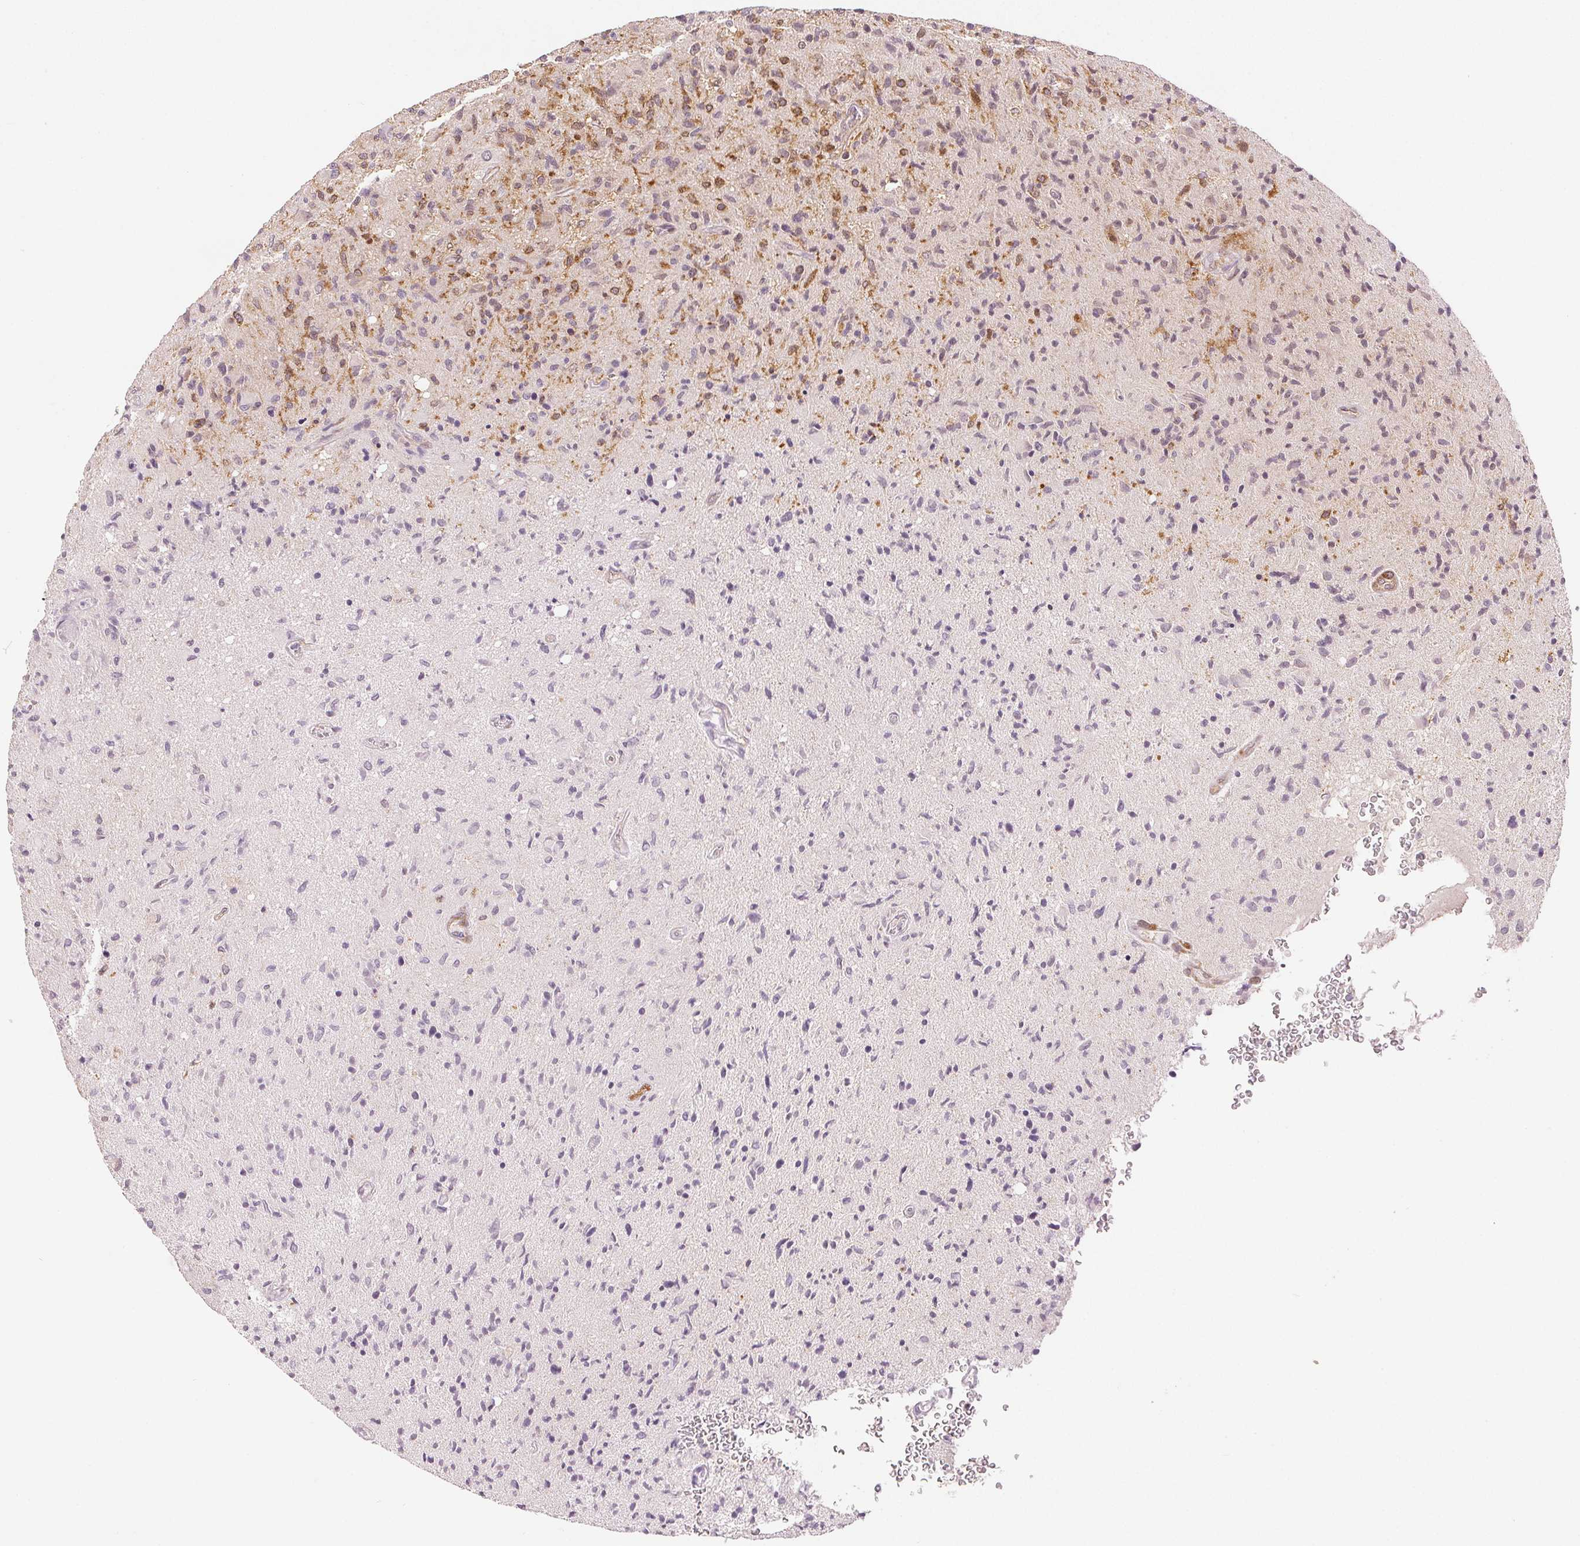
{"staining": {"intensity": "weak", "quantity": "<25%", "location": "cytoplasmic/membranous"}, "tissue": "glioma", "cell_type": "Tumor cells", "image_type": "cancer", "snomed": [{"axis": "morphology", "description": "Glioma, malignant, High grade"}, {"axis": "topography", "description": "Brain"}], "caption": "Immunohistochemical staining of human glioma exhibits no significant staining in tumor cells.", "gene": "DIAPH2", "patient": {"sex": "male", "age": 54}}